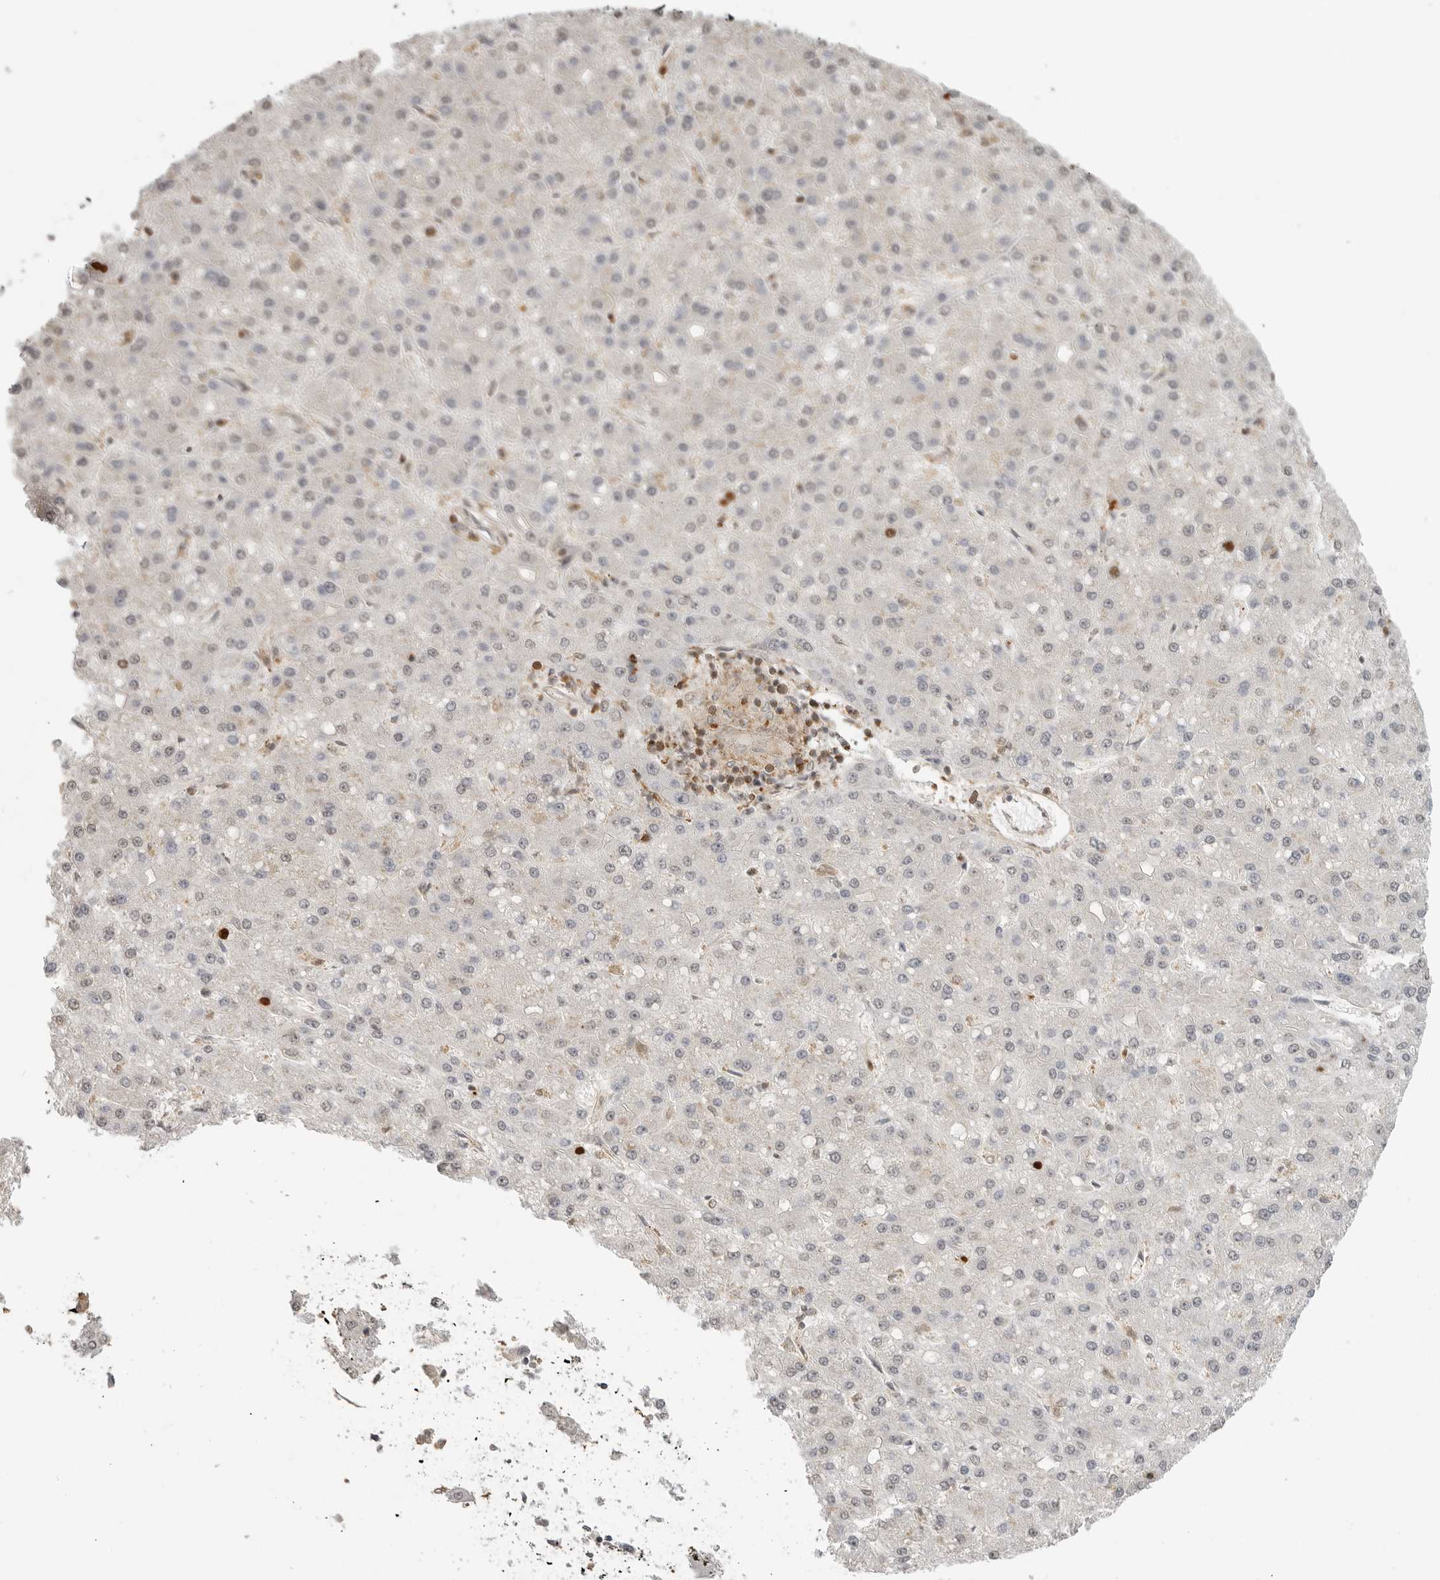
{"staining": {"intensity": "negative", "quantity": "none", "location": "none"}, "tissue": "liver cancer", "cell_type": "Tumor cells", "image_type": "cancer", "snomed": [{"axis": "morphology", "description": "Carcinoma, Hepatocellular, NOS"}, {"axis": "topography", "description": "Liver"}], "caption": "Liver hepatocellular carcinoma stained for a protein using IHC shows no positivity tumor cells.", "gene": "GPC2", "patient": {"sex": "male", "age": 67}}